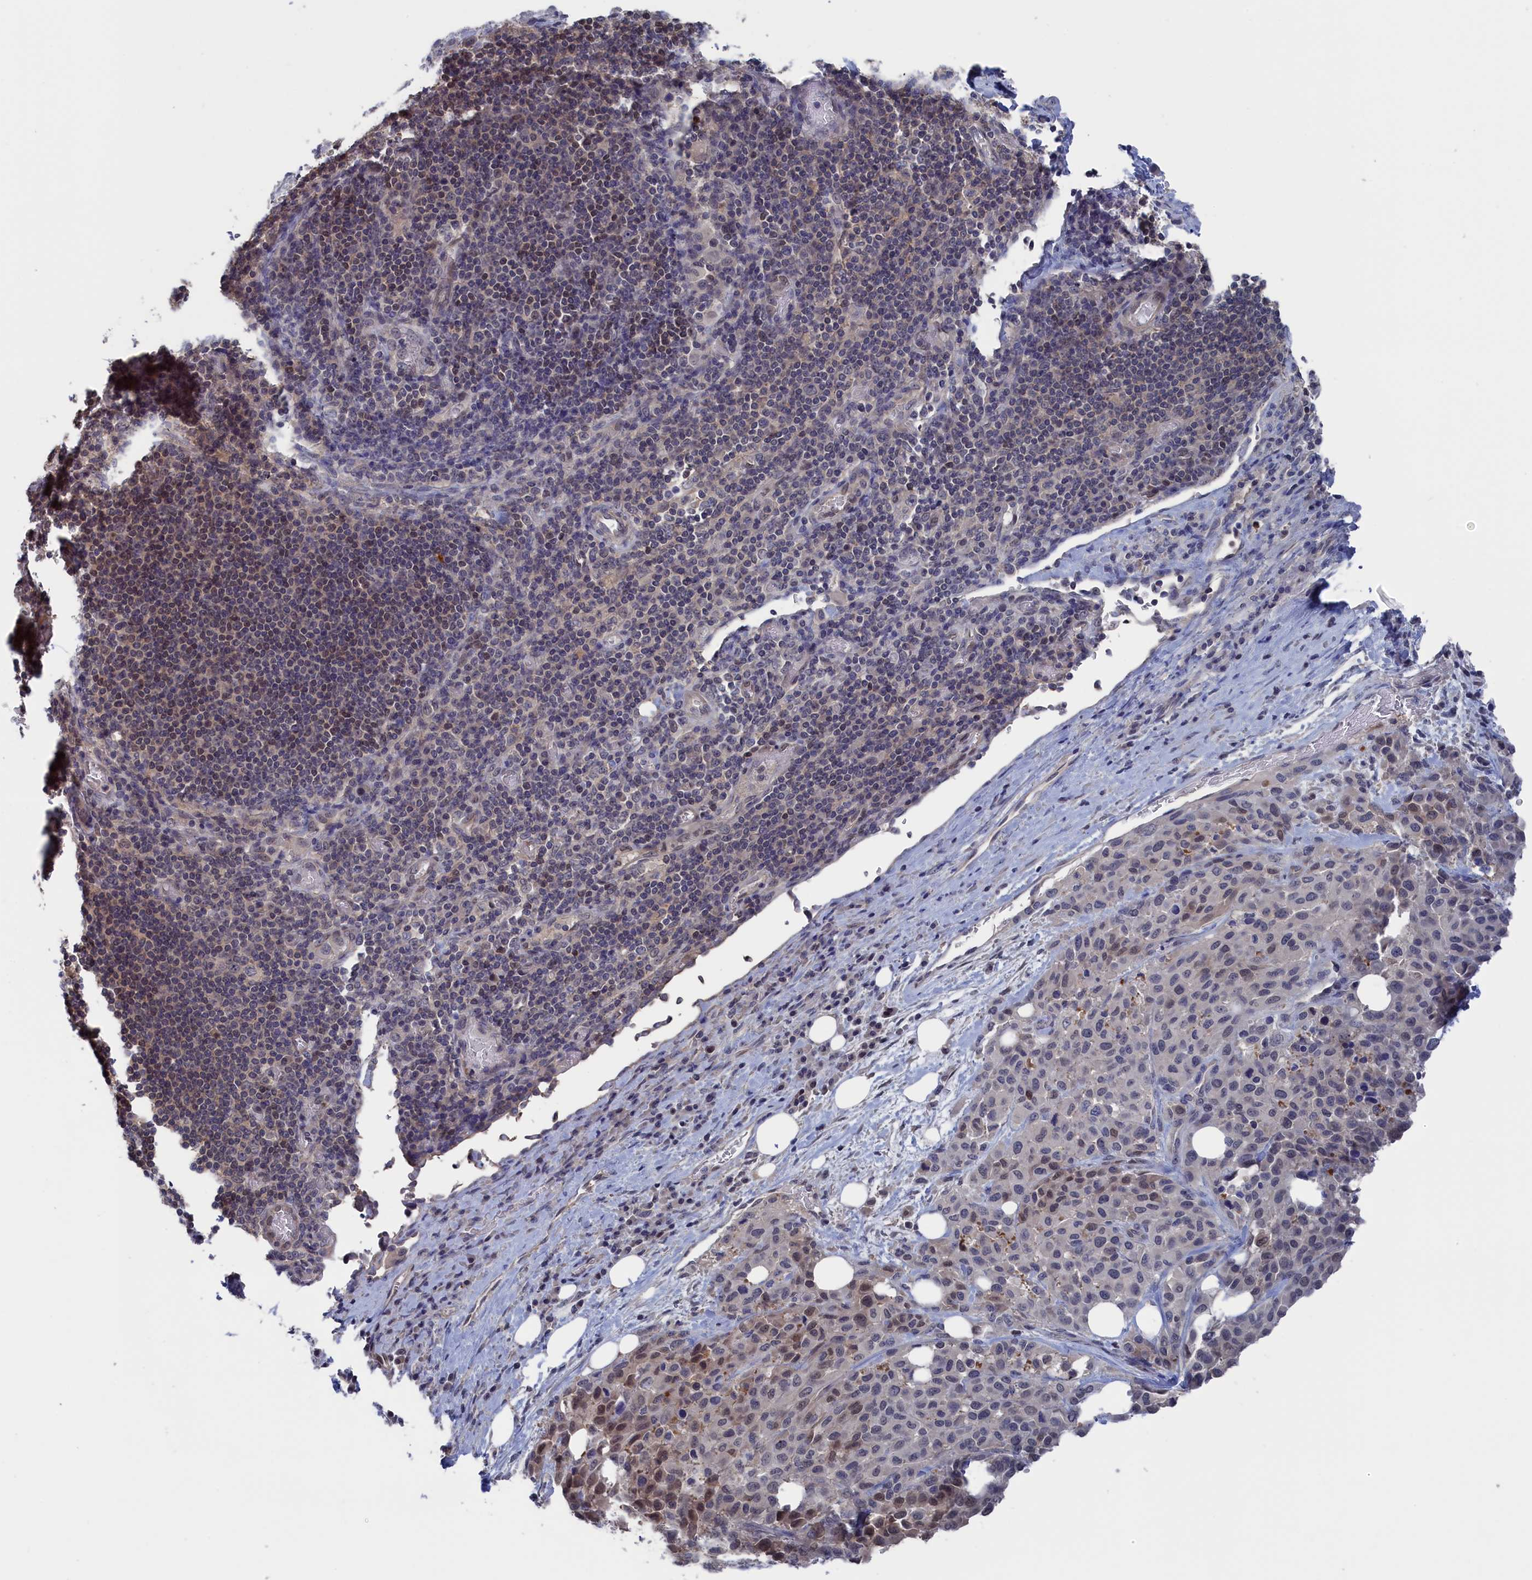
{"staining": {"intensity": "weak", "quantity": "<25%", "location": "cytoplasmic/membranous,nuclear"}, "tissue": "melanoma", "cell_type": "Tumor cells", "image_type": "cancer", "snomed": [{"axis": "morphology", "description": "Malignant melanoma, Metastatic site"}, {"axis": "topography", "description": "Skin"}], "caption": "Immunohistochemistry (IHC) micrograph of neoplastic tissue: melanoma stained with DAB exhibits no significant protein expression in tumor cells.", "gene": "NUTF2", "patient": {"sex": "female", "age": 81}}